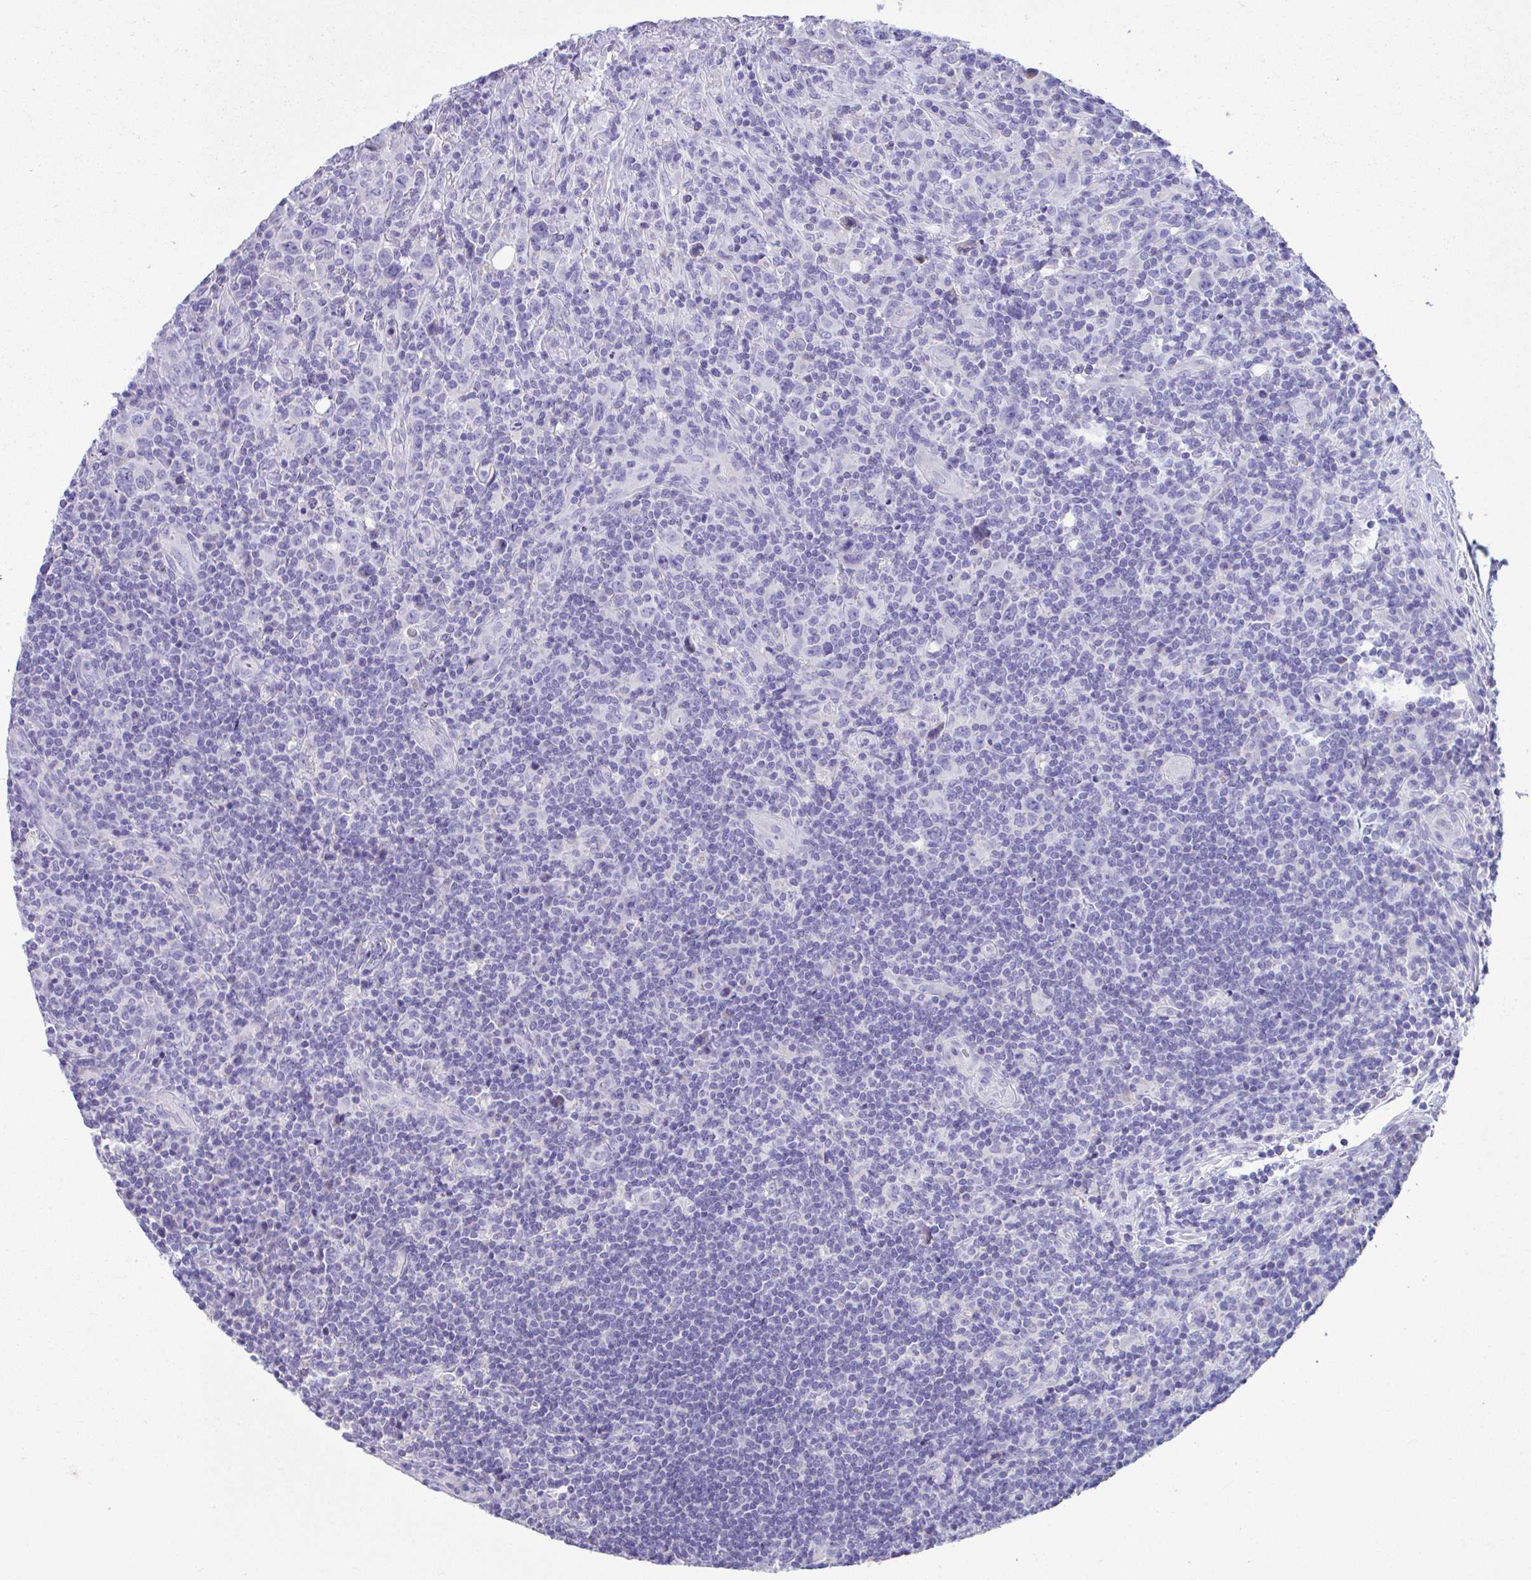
{"staining": {"intensity": "negative", "quantity": "none", "location": "none"}, "tissue": "lymphoma", "cell_type": "Tumor cells", "image_type": "cancer", "snomed": [{"axis": "morphology", "description": "Hodgkin's disease, NOS"}, {"axis": "topography", "description": "Lymph node"}], "caption": "There is no significant expression in tumor cells of Hodgkin's disease.", "gene": "NLRP8", "patient": {"sex": "female", "age": 18}}